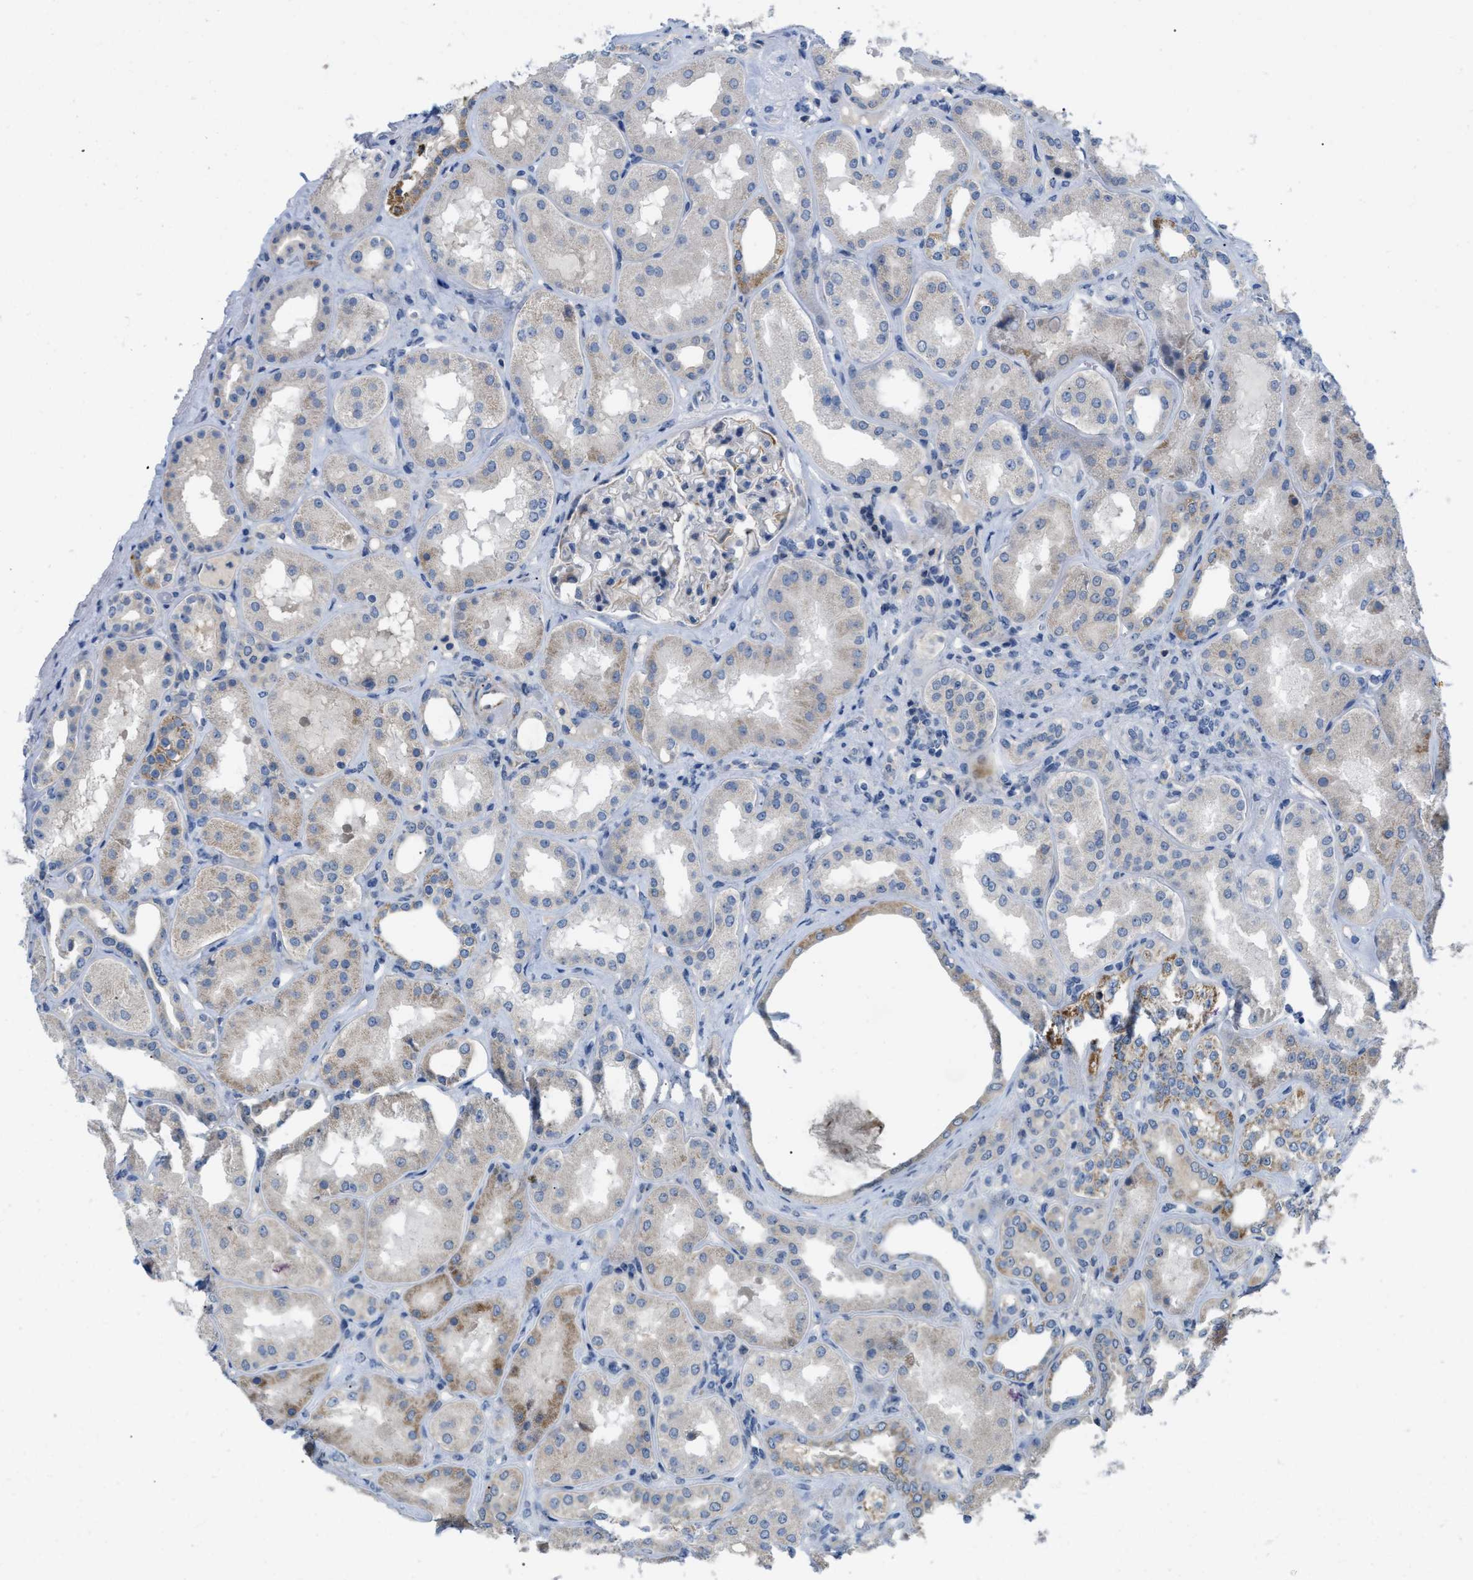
{"staining": {"intensity": "negative", "quantity": "none", "location": "none"}, "tissue": "kidney", "cell_type": "Cells in glomeruli", "image_type": "normal", "snomed": [{"axis": "morphology", "description": "Normal tissue, NOS"}, {"axis": "topography", "description": "Kidney"}], "caption": "Photomicrograph shows no significant protein expression in cells in glomeruli of unremarkable kidney. The staining is performed using DAB brown chromogen with nuclei counter-stained in using hematoxylin.", "gene": "DHX58", "patient": {"sex": "female", "age": 56}}